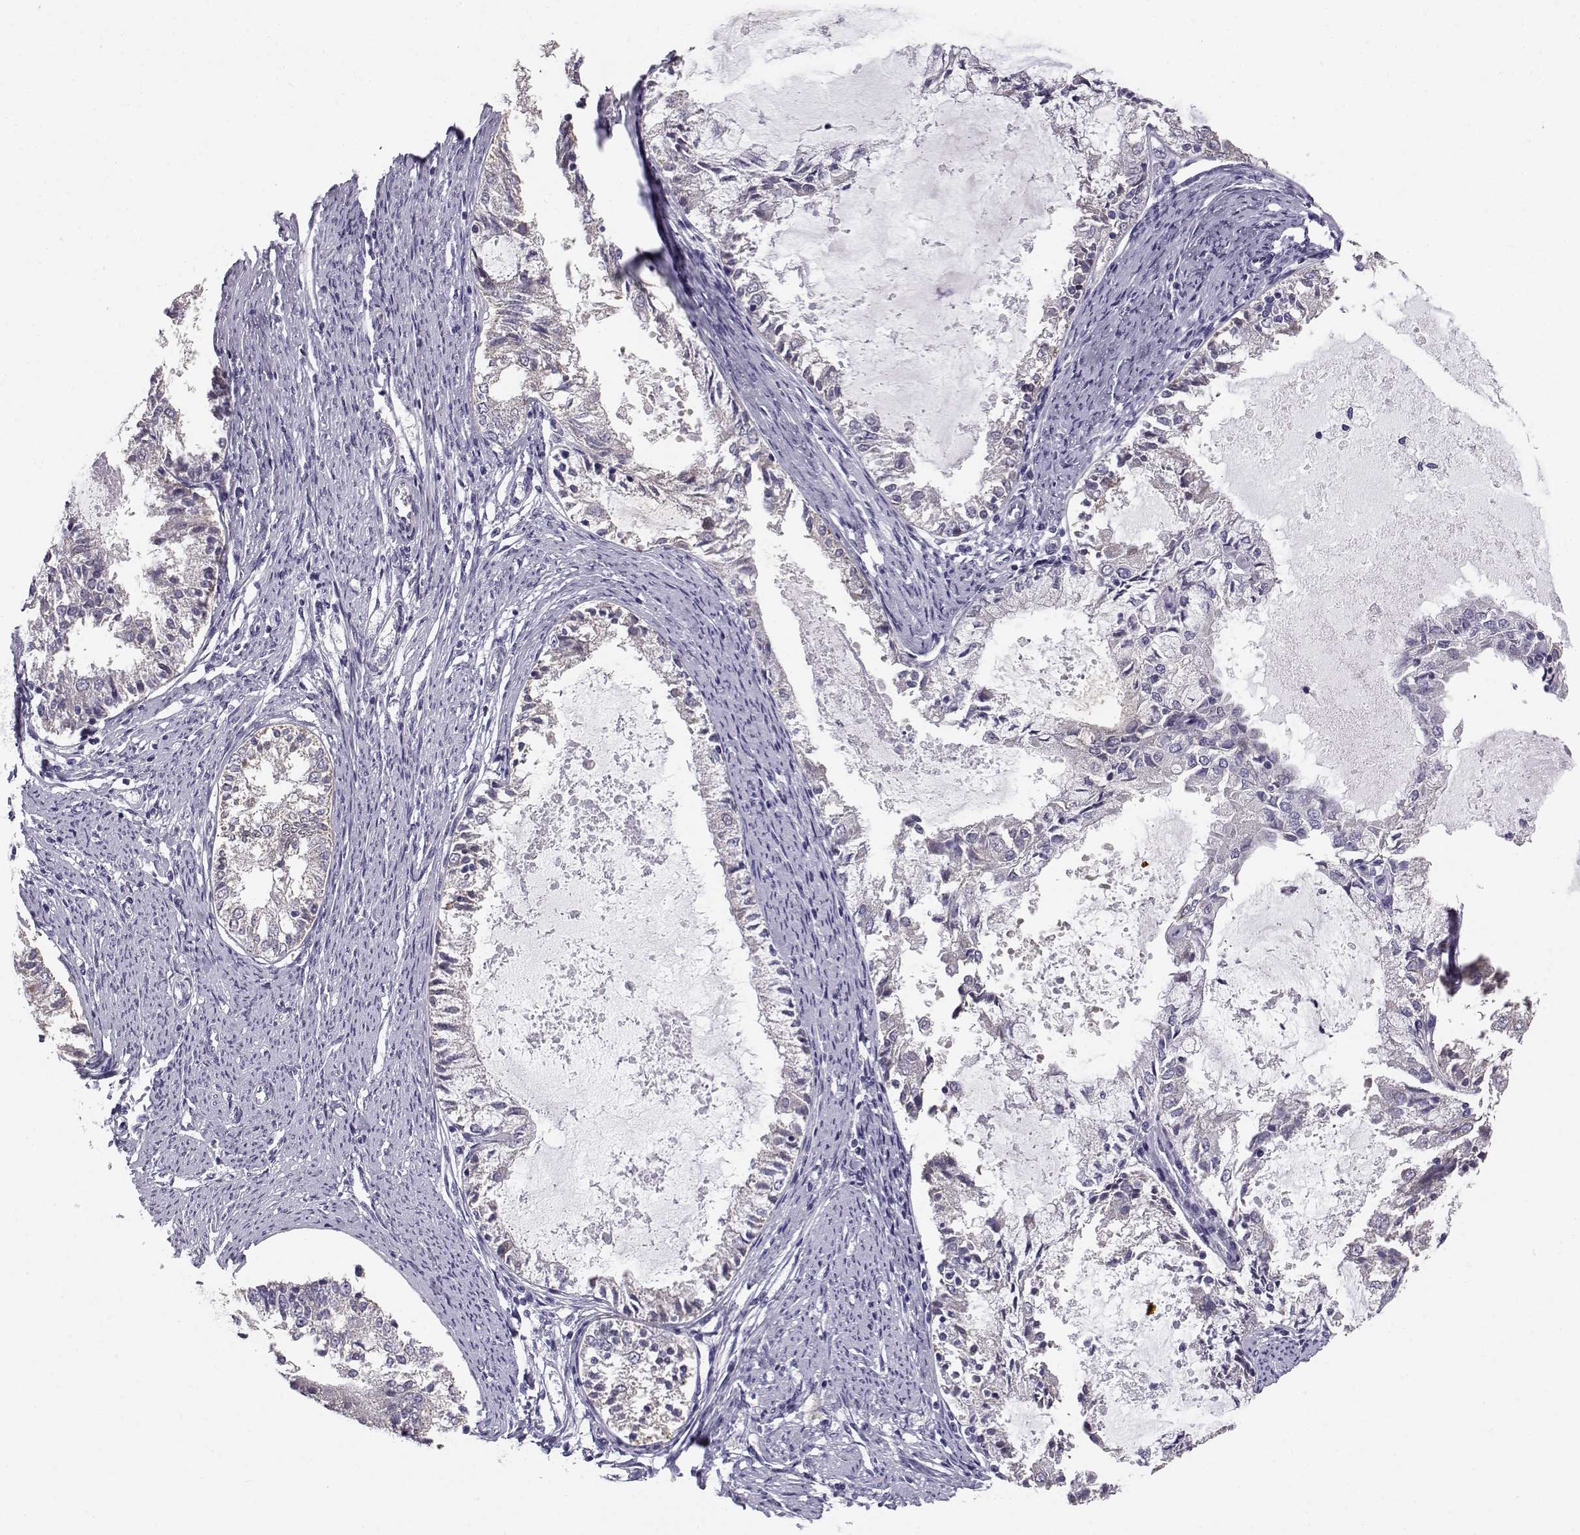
{"staining": {"intensity": "negative", "quantity": "none", "location": "none"}, "tissue": "endometrial cancer", "cell_type": "Tumor cells", "image_type": "cancer", "snomed": [{"axis": "morphology", "description": "Adenocarcinoma, NOS"}, {"axis": "topography", "description": "Endometrium"}], "caption": "Immunohistochemistry (IHC) of endometrial adenocarcinoma displays no positivity in tumor cells.", "gene": "KCNMB4", "patient": {"sex": "female", "age": 57}}